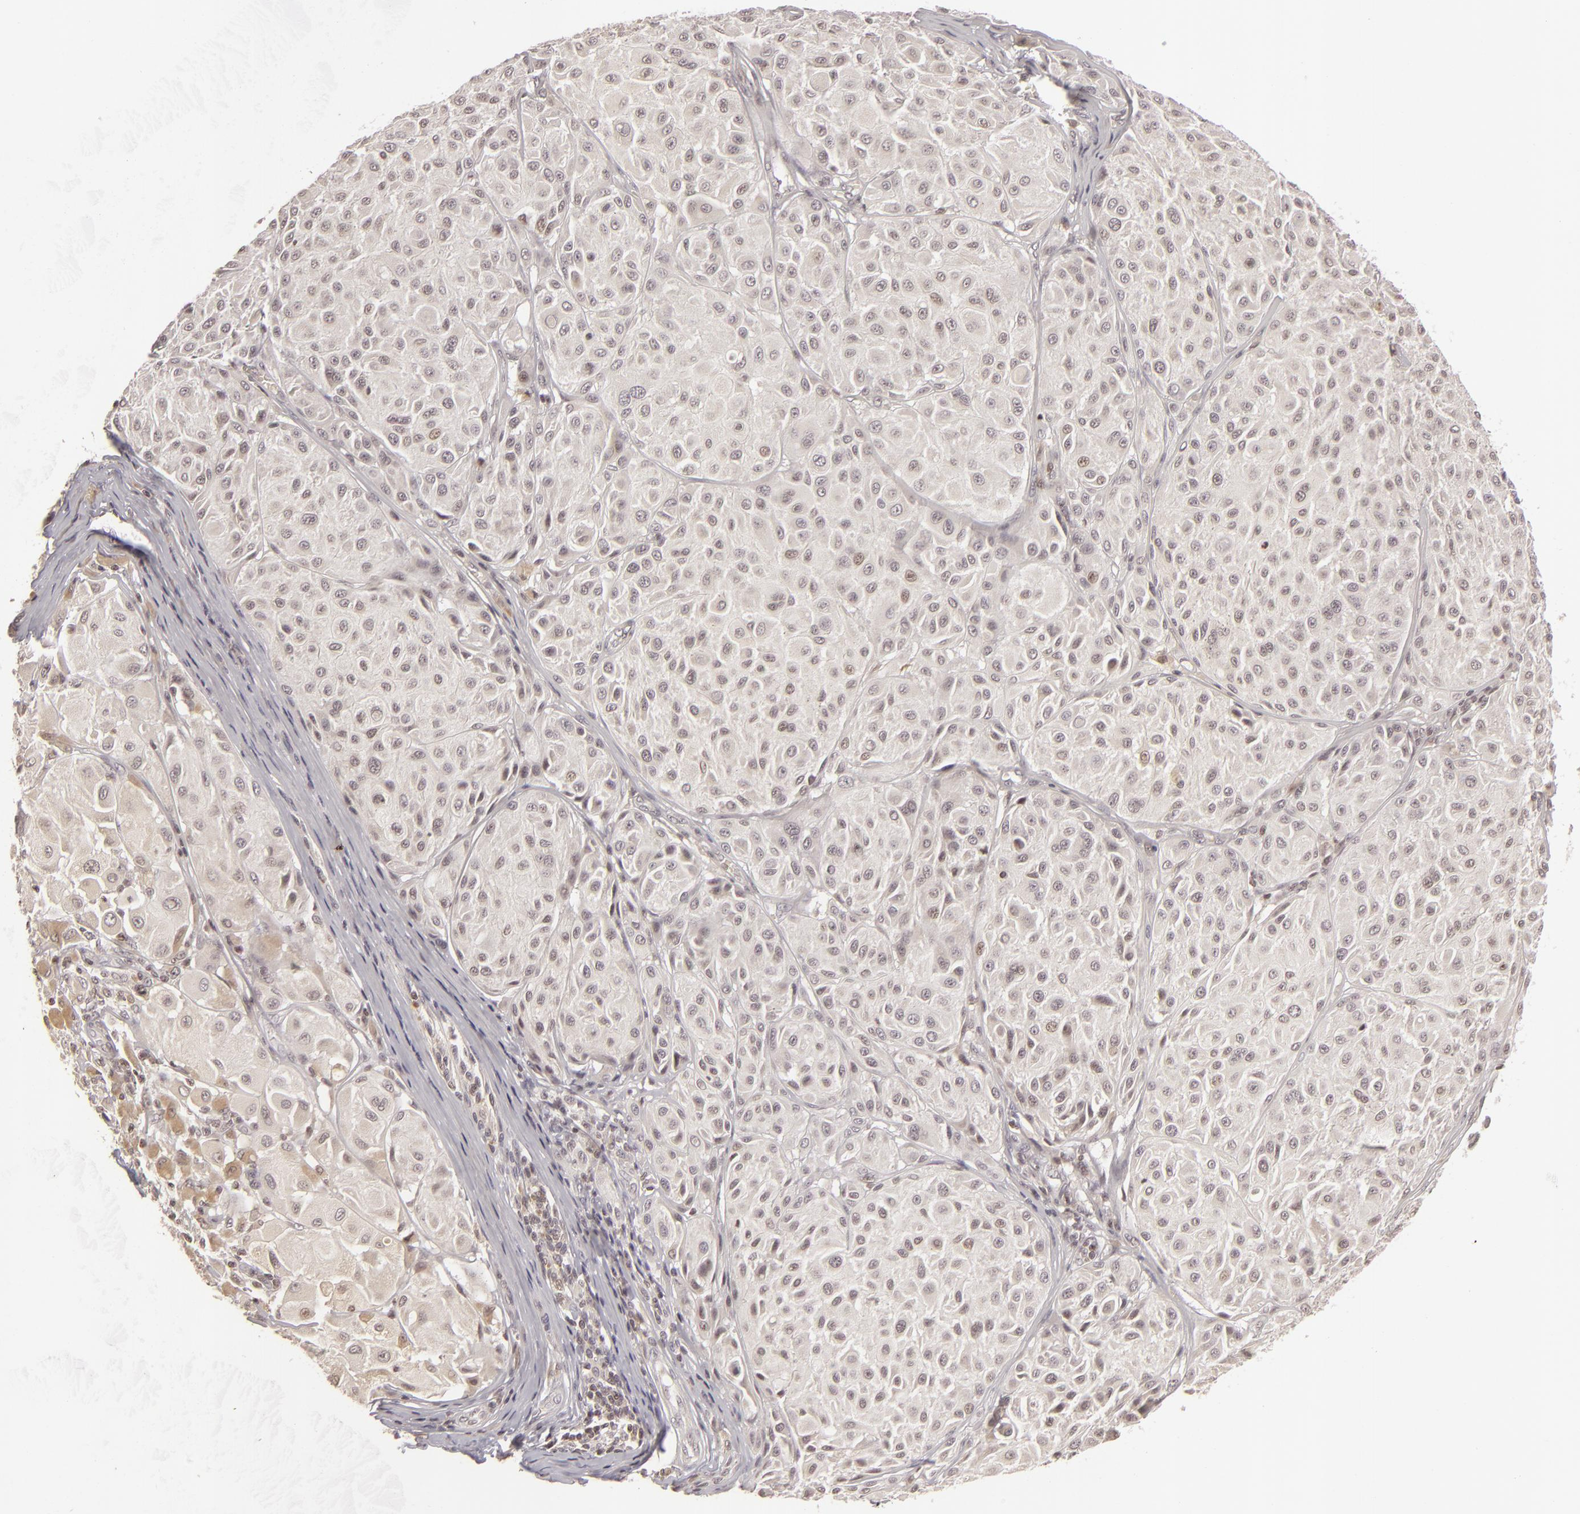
{"staining": {"intensity": "weak", "quantity": "25%-75%", "location": "nuclear"}, "tissue": "melanoma", "cell_type": "Tumor cells", "image_type": "cancer", "snomed": [{"axis": "morphology", "description": "Malignant melanoma, NOS"}, {"axis": "topography", "description": "Skin"}], "caption": "A histopathology image of human malignant melanoma stained for a protein exhibits weak nuclear brown staining in tumor cells.", "gene": "AKAP6", "patient": {"sex": "male", "age": 36}}